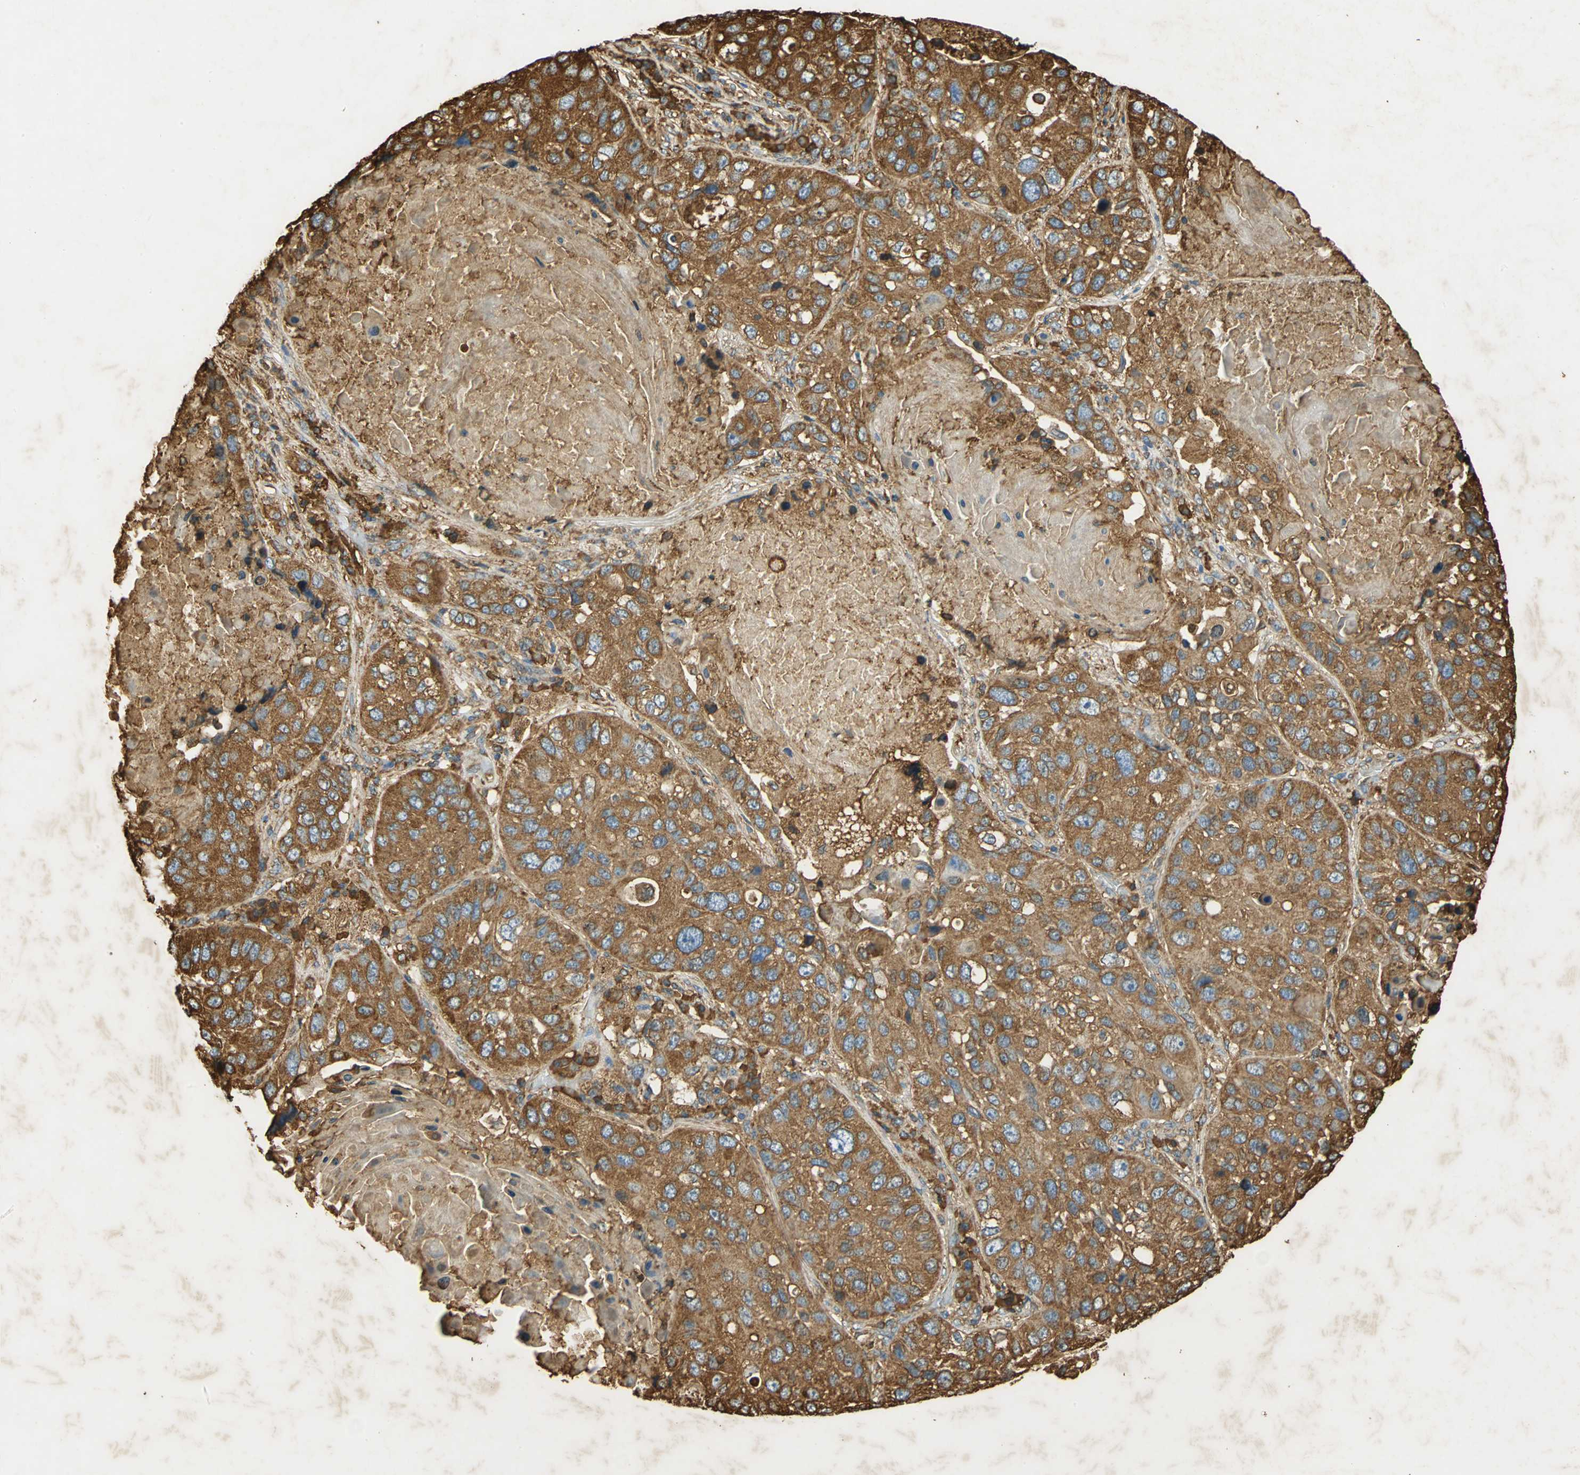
{"staining": {"intensity": "moderate", "quantity": ">75%", "location": "cytoplasmic/membranous"}, "tissue": "lung cancer", "cell_type": "Tumor cells", "image_type": "cancer", "snomed": [{"axis": "morphology", "description": "Squamous cell carcinoma, NOS"}, {"axis": "topography", "description": "Lung"}], "caption": "Immunohistochemical staining of lung cancer (squamous cell carcinoma) displays moderate cytoplasmic/membranous protein expression in approximately >75% of tumor cells.", "gene": "HSP90B1", "patient": {"sex": "male", "age": 57}}